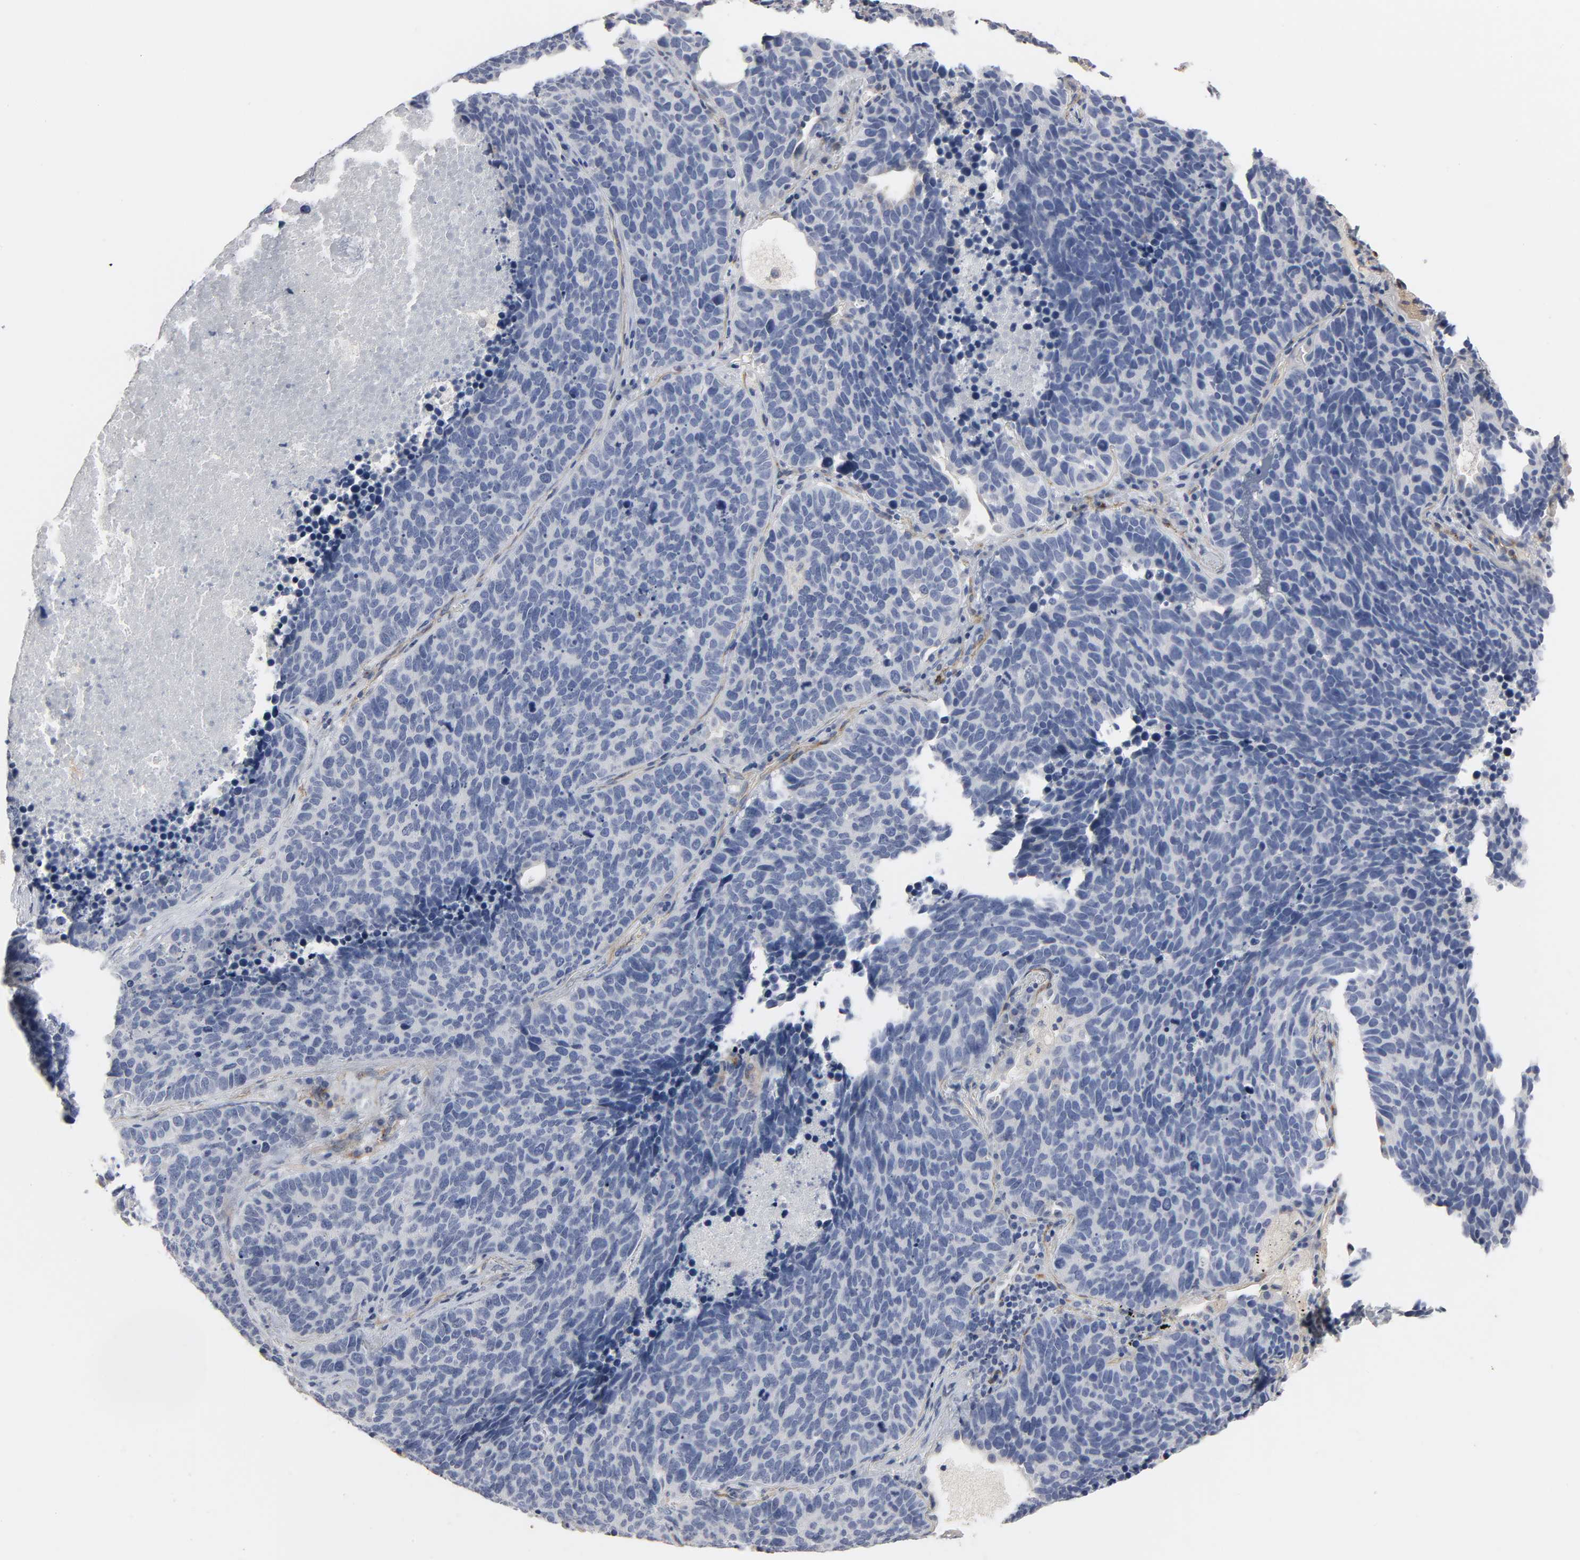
{"staining": {"intensity": "negative", "quantity": "none", "location": "none"}, "tissue": "lung cancer", "cell_type": "Tumor cells", "image_type": "cancer", "snomed": [{"axis": "morphology", "description": "Neoplasm, malignant, NOS"}, {"axis": "topography", "description": "Lung"}], "caption": "Neoplasm (malignant) (lung) was stained to show a protein in brown. There is no significant staining in tumor cells. (Brightfield microscopy of DAB (3,3'-diaminobenzidine) immunohistochemistry (IHC) at high magnification).", "gene": "KDR", "patient": {"sex": "female", "age": 75}}